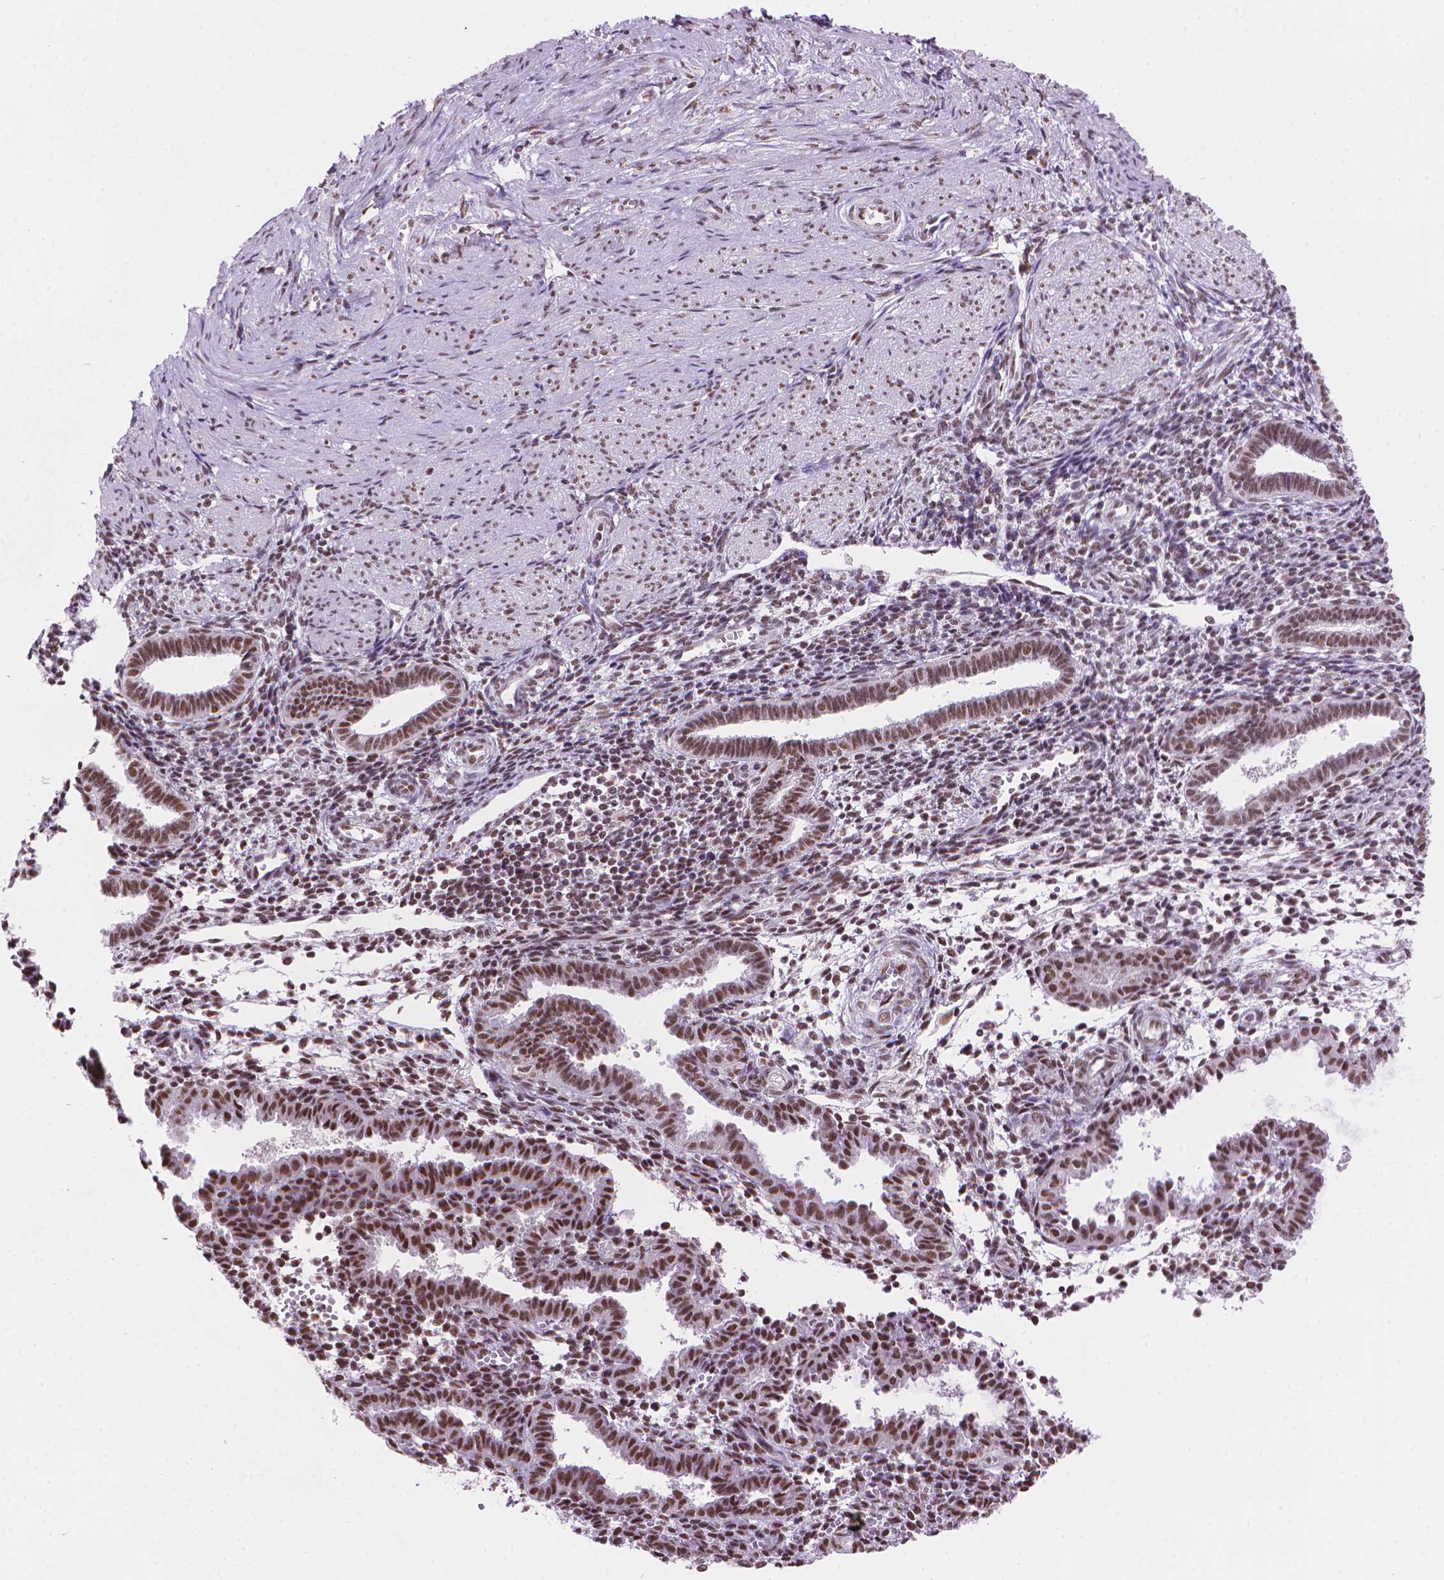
{"staining": {"intensity": "moderate", "quantity": "25%-75%", "location": "nuclear"}, "tissue": "endometrium", "cell_type": "Cells in endometrial stroma", "image_type": "normal", "snomed": [{"axis": "morphology", "description": "Normal tissue, NOS"}, {"axis": "topography", "description": "Endometrium"}], "caption": "Endometrium stained with DAB (3,3'-diaminobenzidine) immunohistochemistry reveals medium levels of moderate nuclear positivity in about 25%-75% of cells in endometrial stroma.", "gene": "RPA4", "patient": {"sex": "female", "age": 37}}